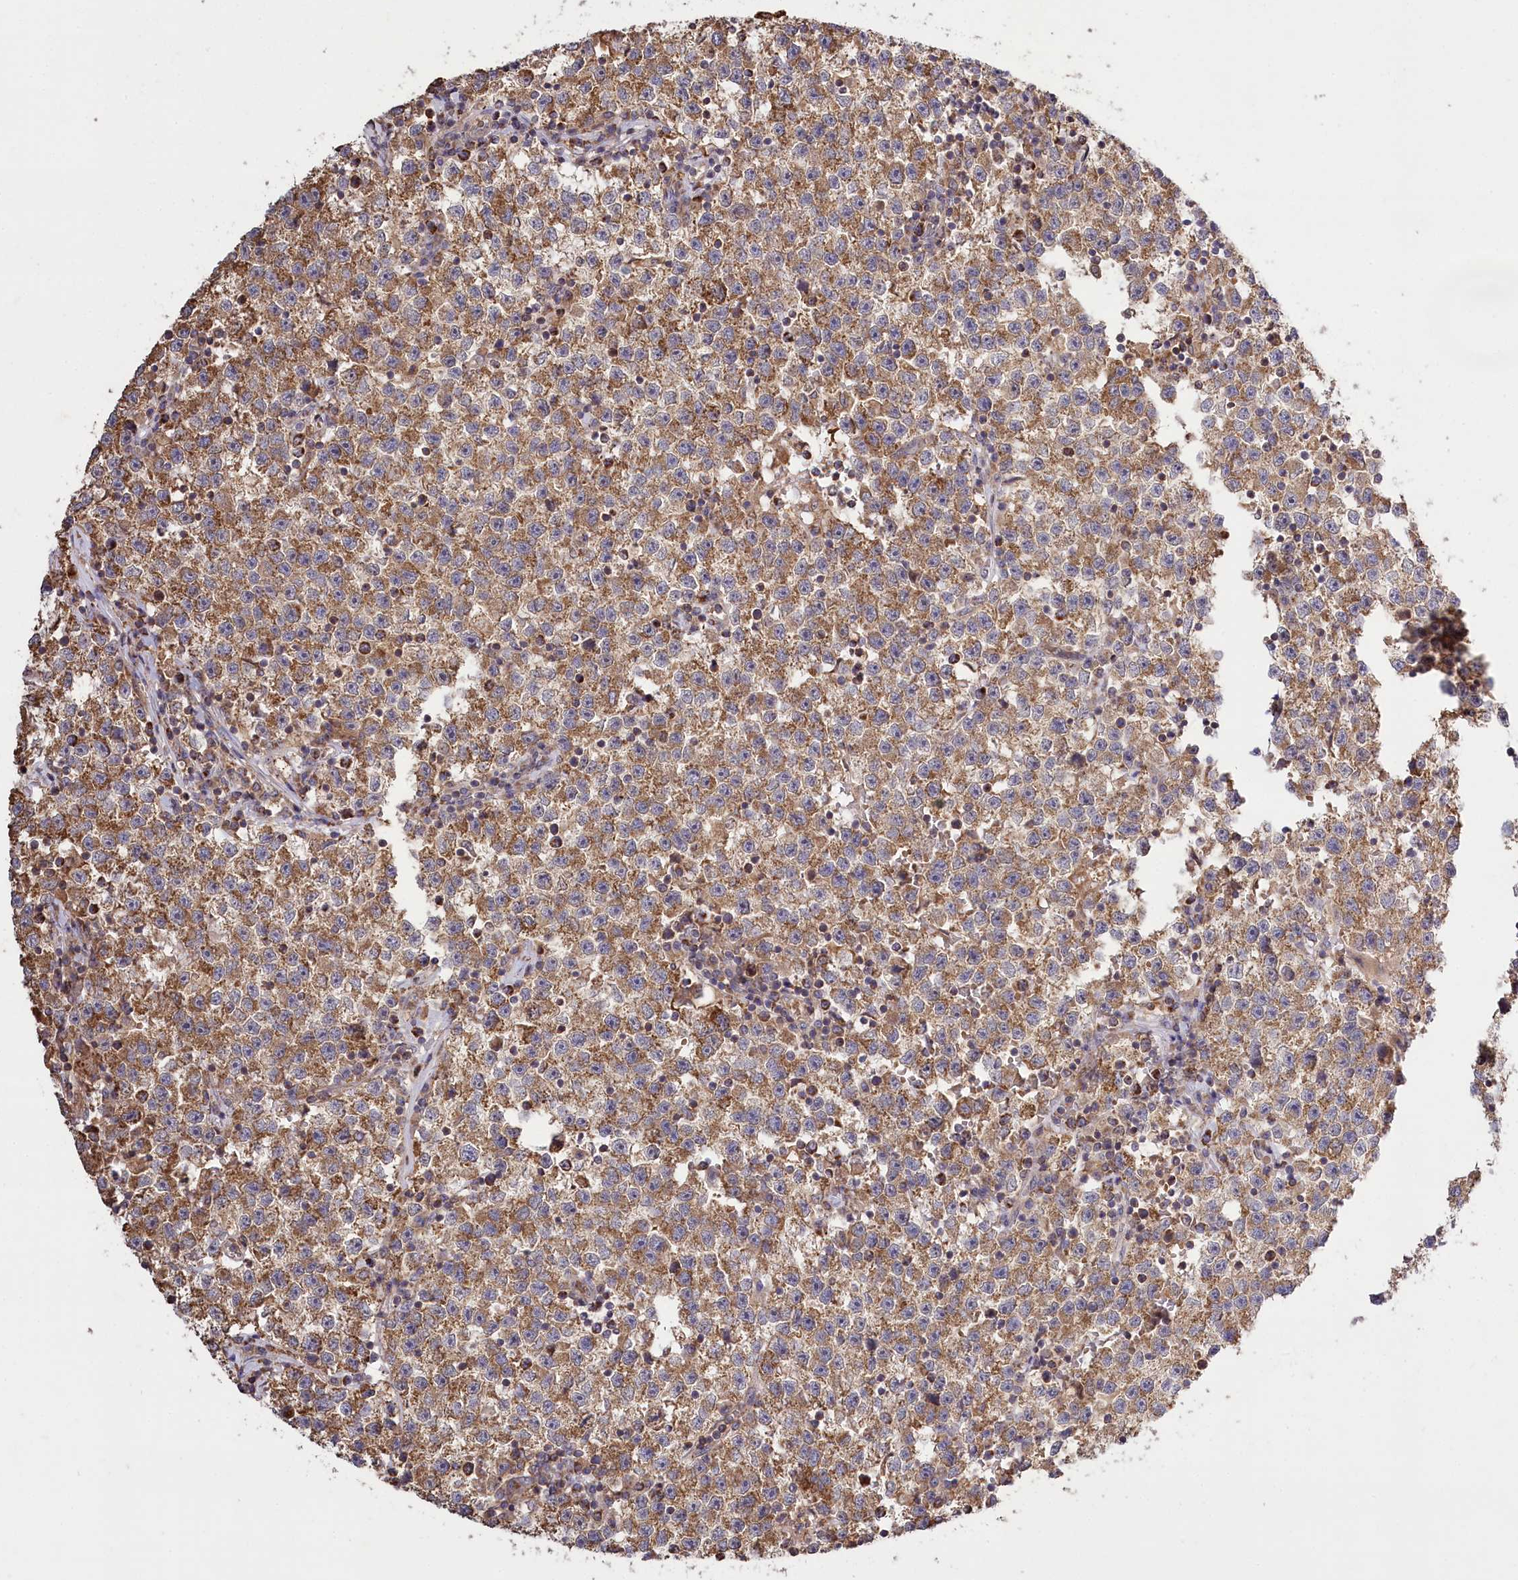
{"staining": {"intensity": "moderate", "quantity": ">75%", "location": "cytoplasmic/membranous"}, "tissue": "testis cancer", "cell_type": "Tumor cells", "image_type": "cancer", "snomed": [{"axis": "morphology", "description": "Seminoma, NOS"}, {"axis": "topography", "description": "Testis"}], "caption": "A high-resolution micrograph shows IHC staining of testis cancer, which shows moderate cytoplasmic/membranous positivity in about >75% of tumor cells.", "gene": "CARD19", "patient": {"sex": "male", "age": 22}}